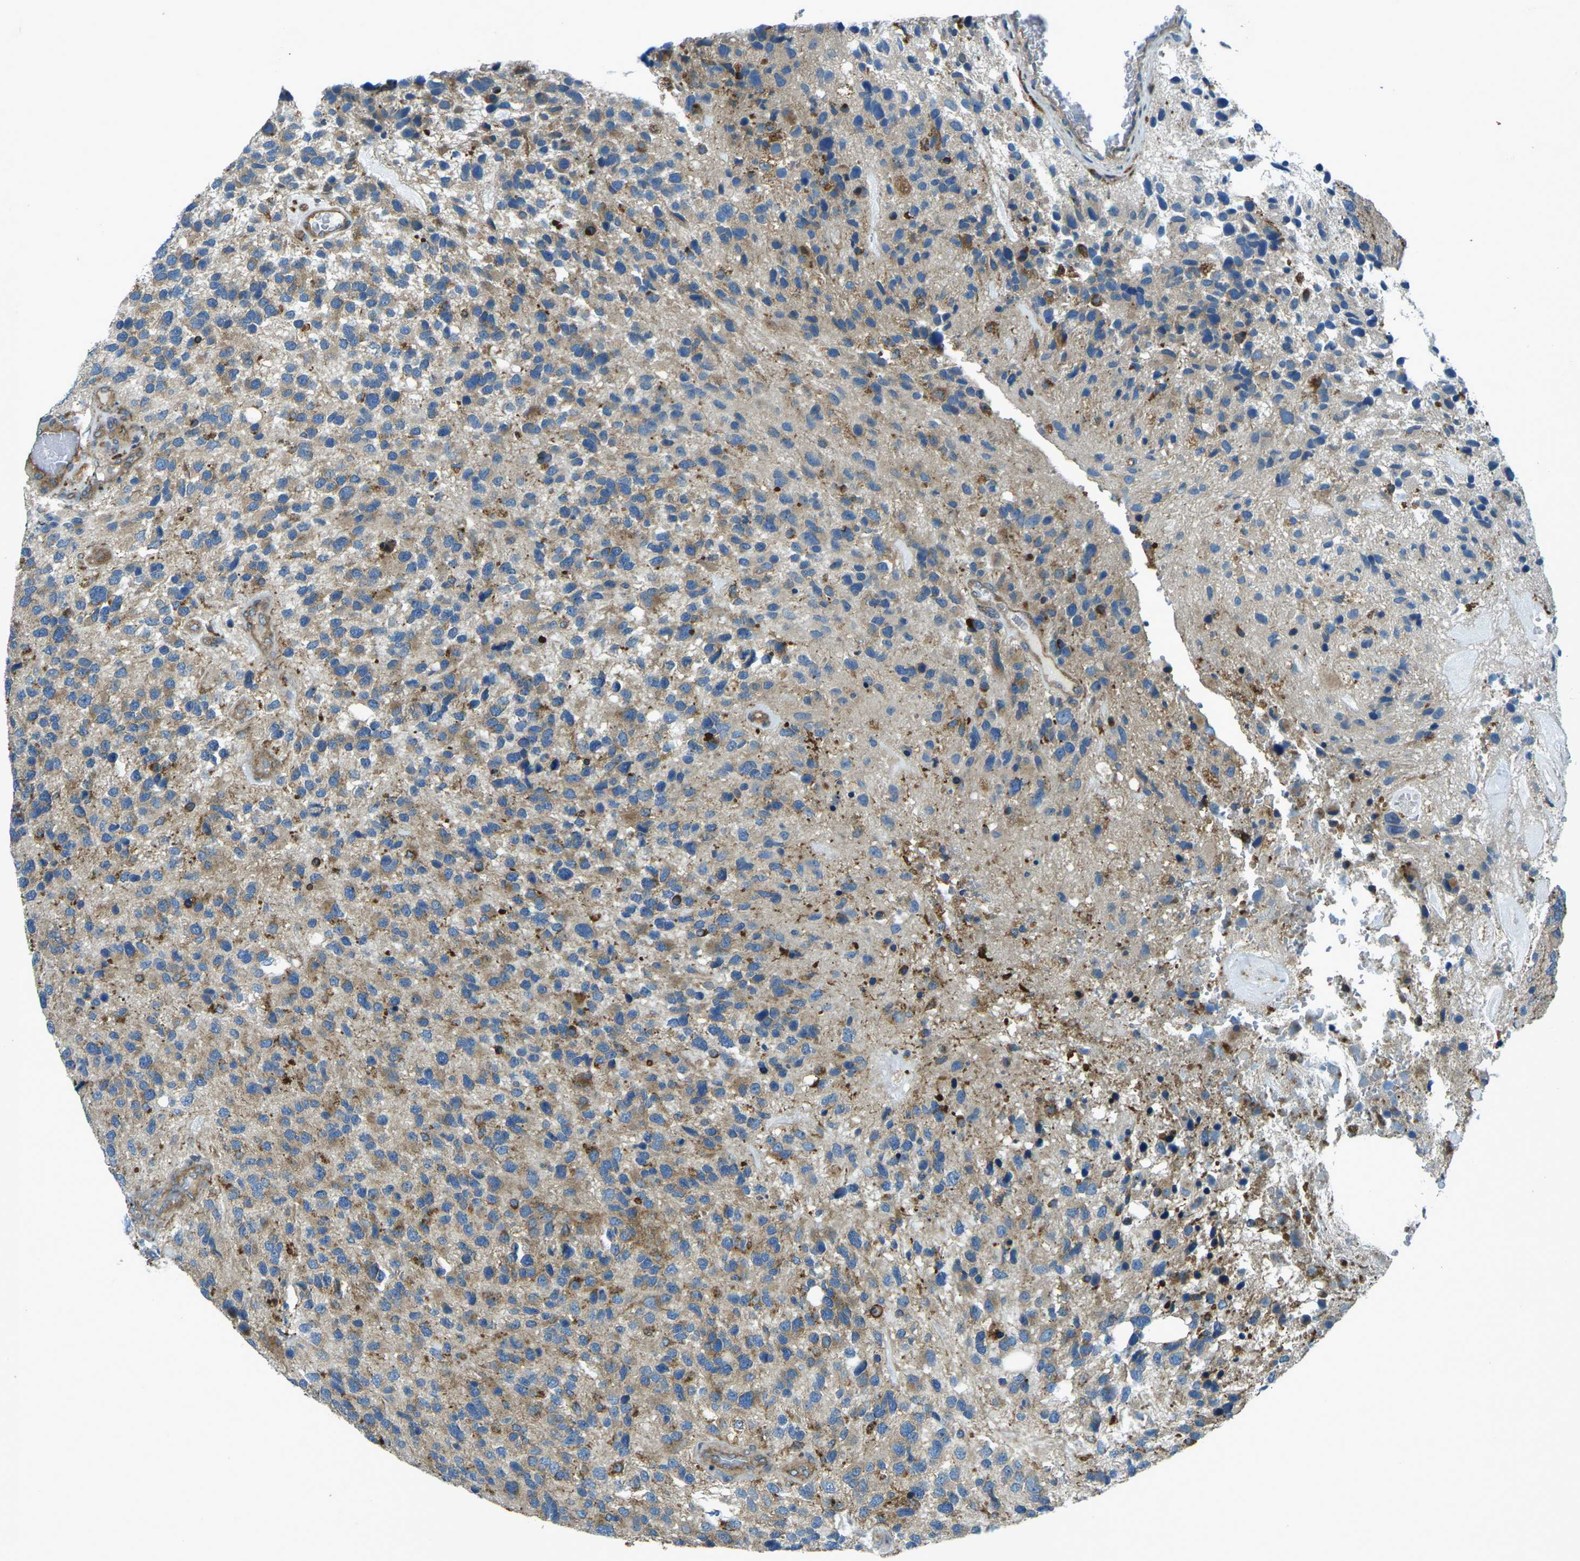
{"staining": {"intensity": "weak", "quantity": ">75%", "location": "cytoplasmic/membranous"}, "tissue": "glioma", "cell_type": "Tumor cells", "image_type": "cancer", "snomed": [{"axis": "morphology", "description": "Glioma, malignant, High grade"}, {"axis": "topography", "description": "Brain"}], "caption": "Malignant glioma (high-grade) was stained to show a protein in brown. There is low levels of weak cytoplasmic/membranous expression in approximately >75% of tumor cells. The protein is stained brown, and the nuclei are stained in blue (DAB (3,3'-diaminobenzidine) IHC with brightfield microscopy, high magnification).", "gene": "CDK17", "patient": {"sex": "female", "age": 58}}